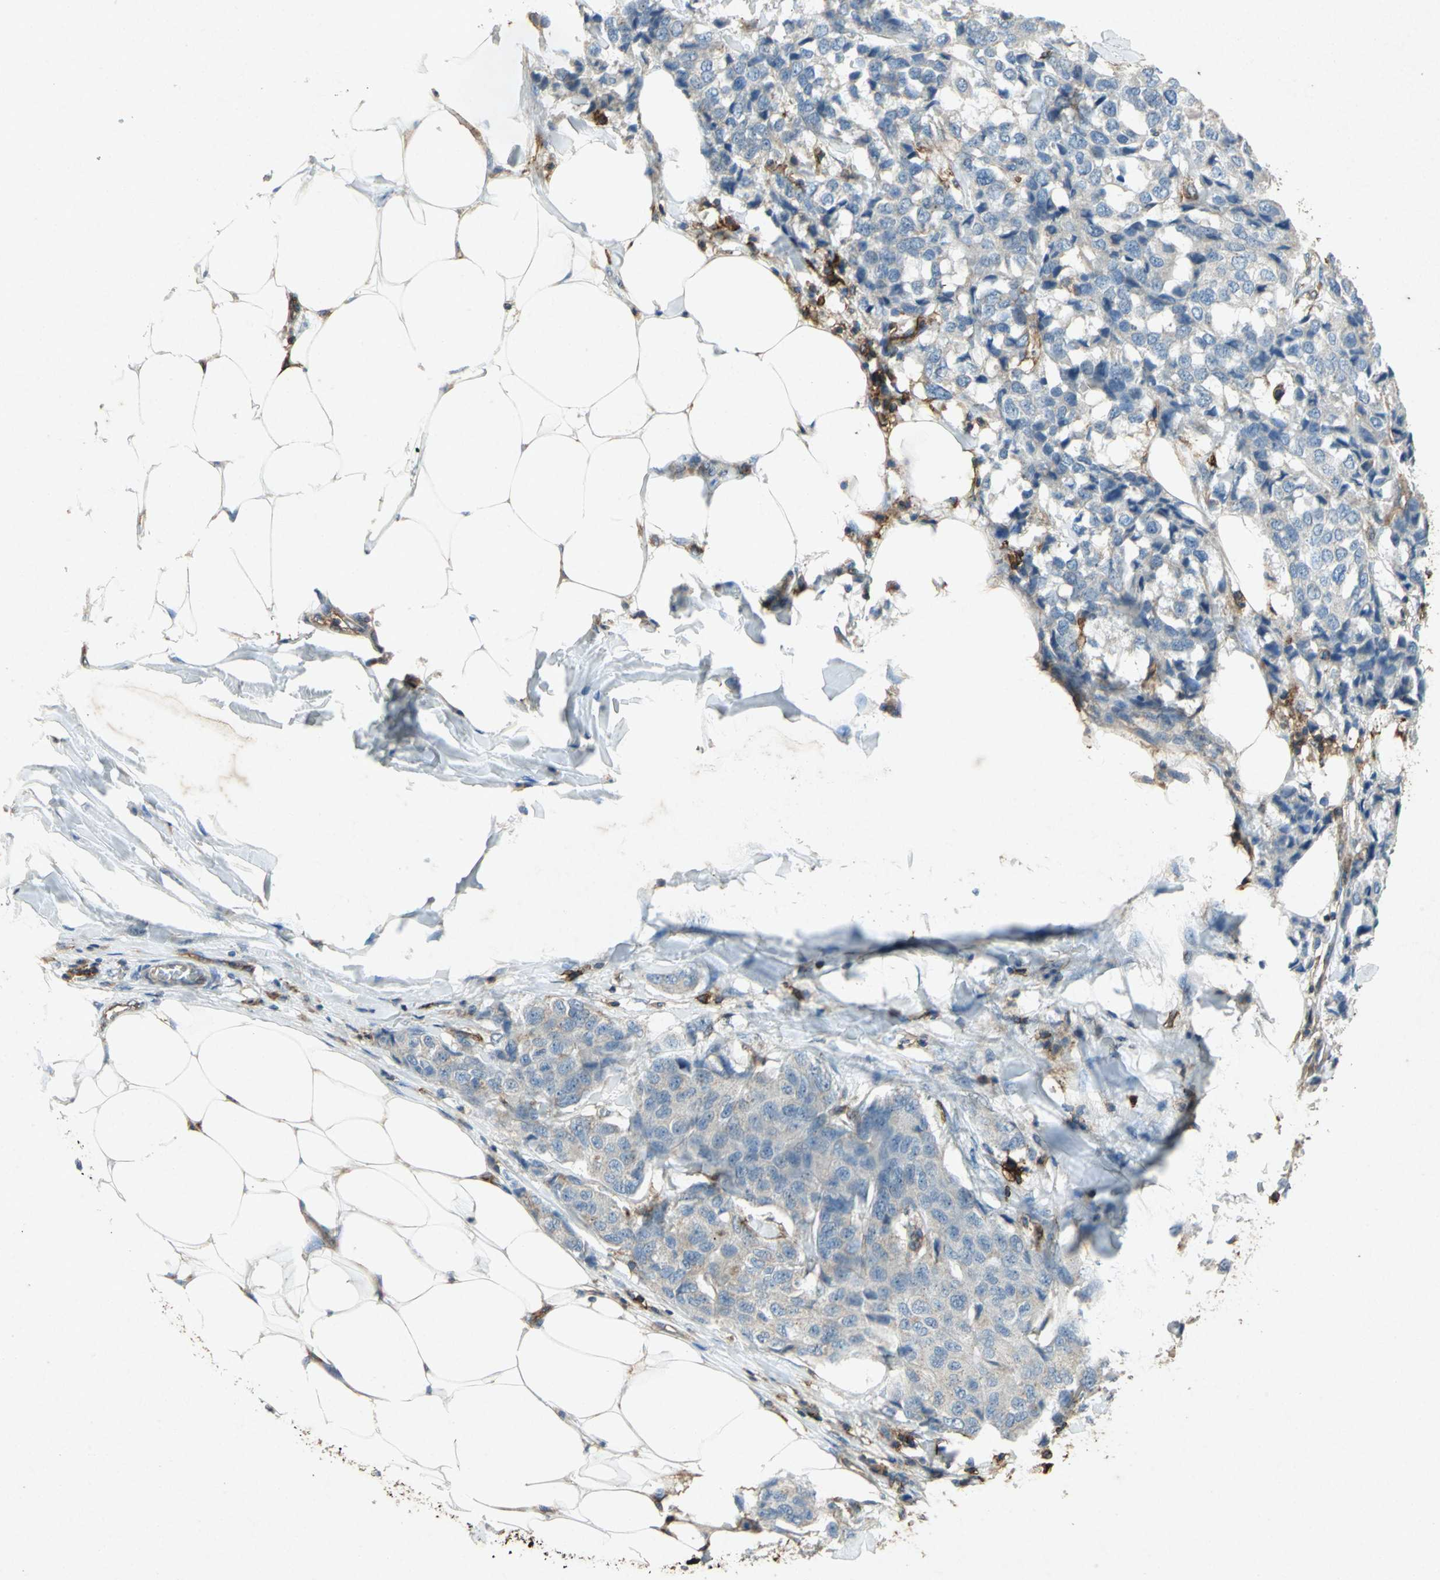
{"staining": {"intensity": "weak", "quantity": "25%-75%", "location": "cytoplasmic/membranous"}, "tissue": "breast cancer", "cell_type": "Tumor cells", "image_type": "cancer", "snomed": [{"axis": "morphology", "description": "Duct carcinoma"}, {"axis": "topography", "description": "Breast"}], "caption": "A low amount of weak cytoplasmic/membranous staining is appreciated in about 25%-75% of tumor cells in breast cancer (infiltrating ductal carcinoma) tissue.", "gene": "CCR6", "patient": {"sex": "female", "age": 80}}